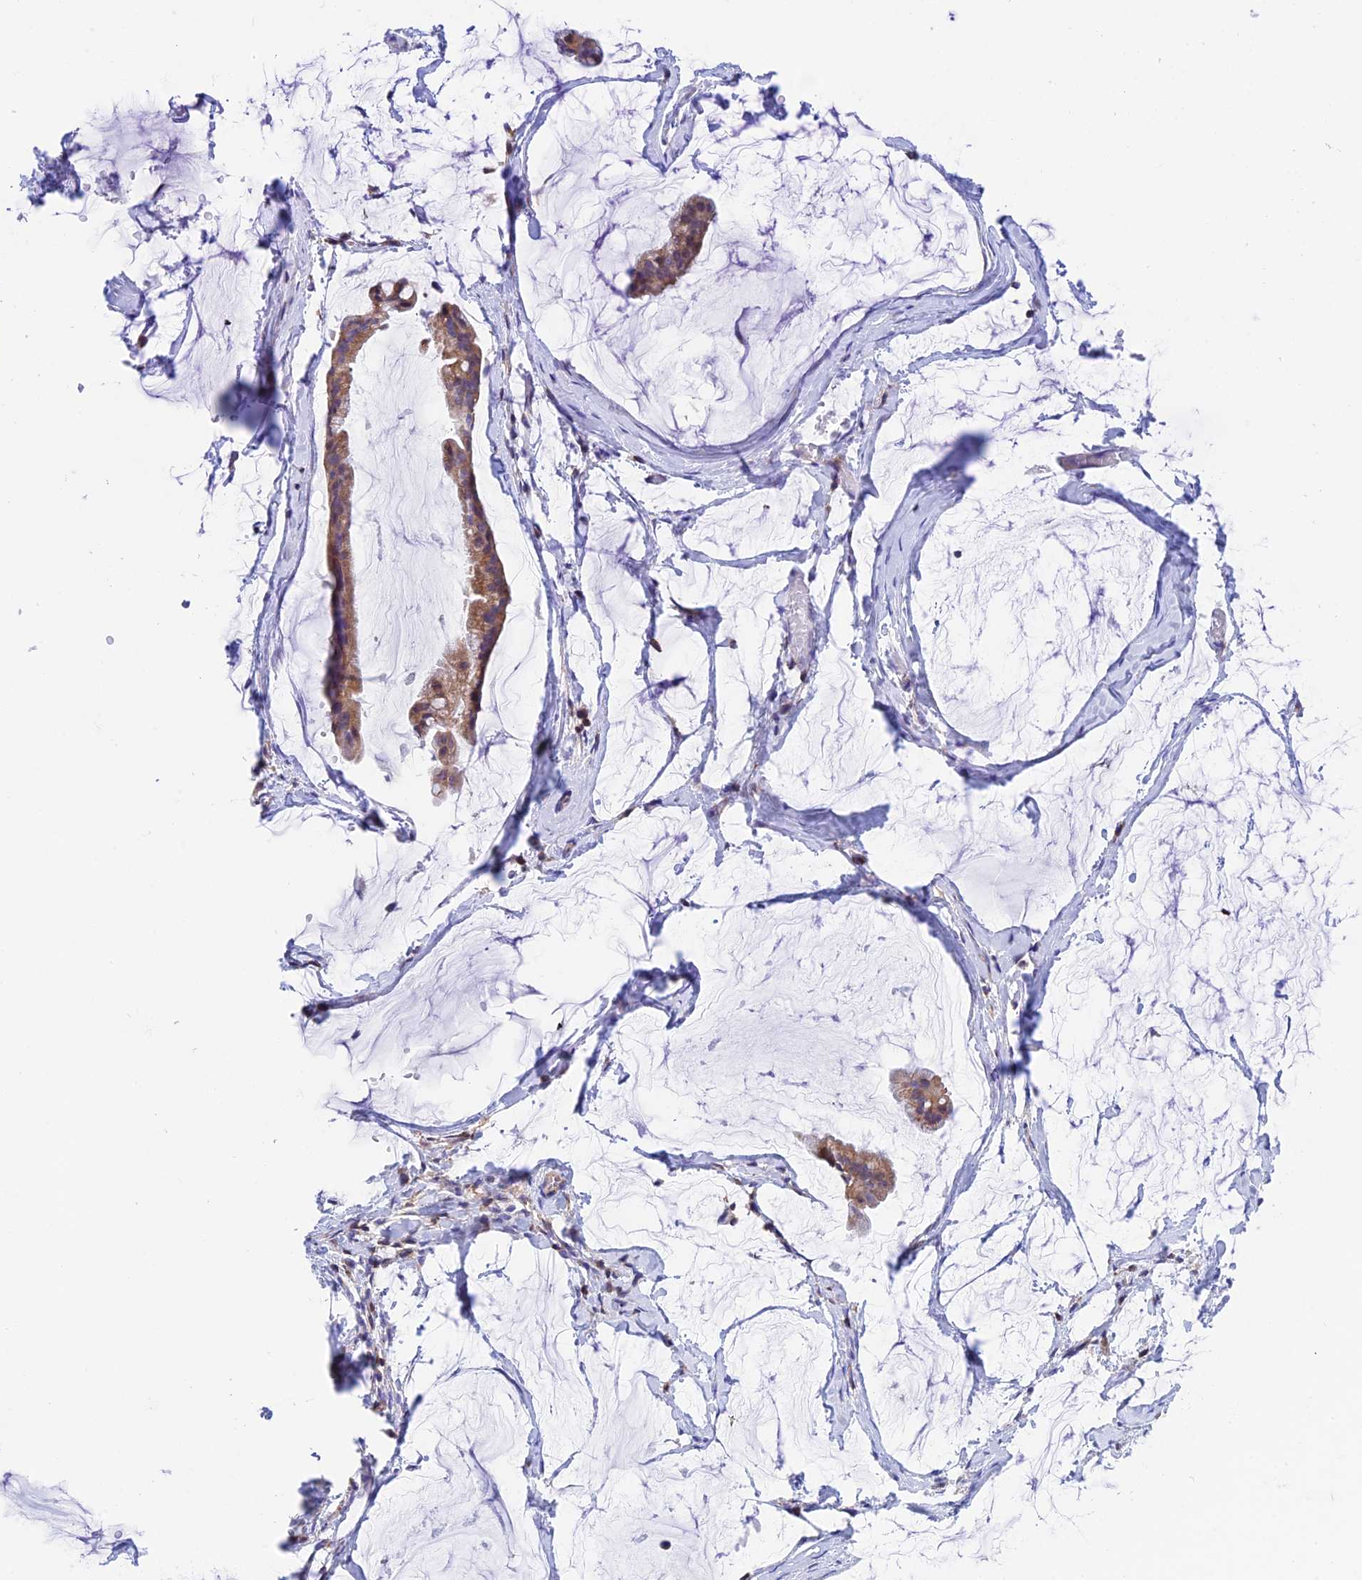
{"staining": {"intensity": "weak", "quantity": ">75%", "location": "cytoplasmic/membranous"}, "tissue": "ovarian cancer", "cell_type": "Tumor cells", "image_type": "cancer", "snomed": [{"axis": "morphology", "description": "Cystadenocarcinoma, mucinous, NOS"}, {"axis": "topography", "description": "Ovary"}], "caption": "Immunohistochemistry of ovarian mucinous cystadenocarcinoma displays low levels of weak cytoplasmic/membranous positivity in about >75% of tumor cells.", "gene": "PRIM1", "patient": {"sex": "female", "age": 73}}